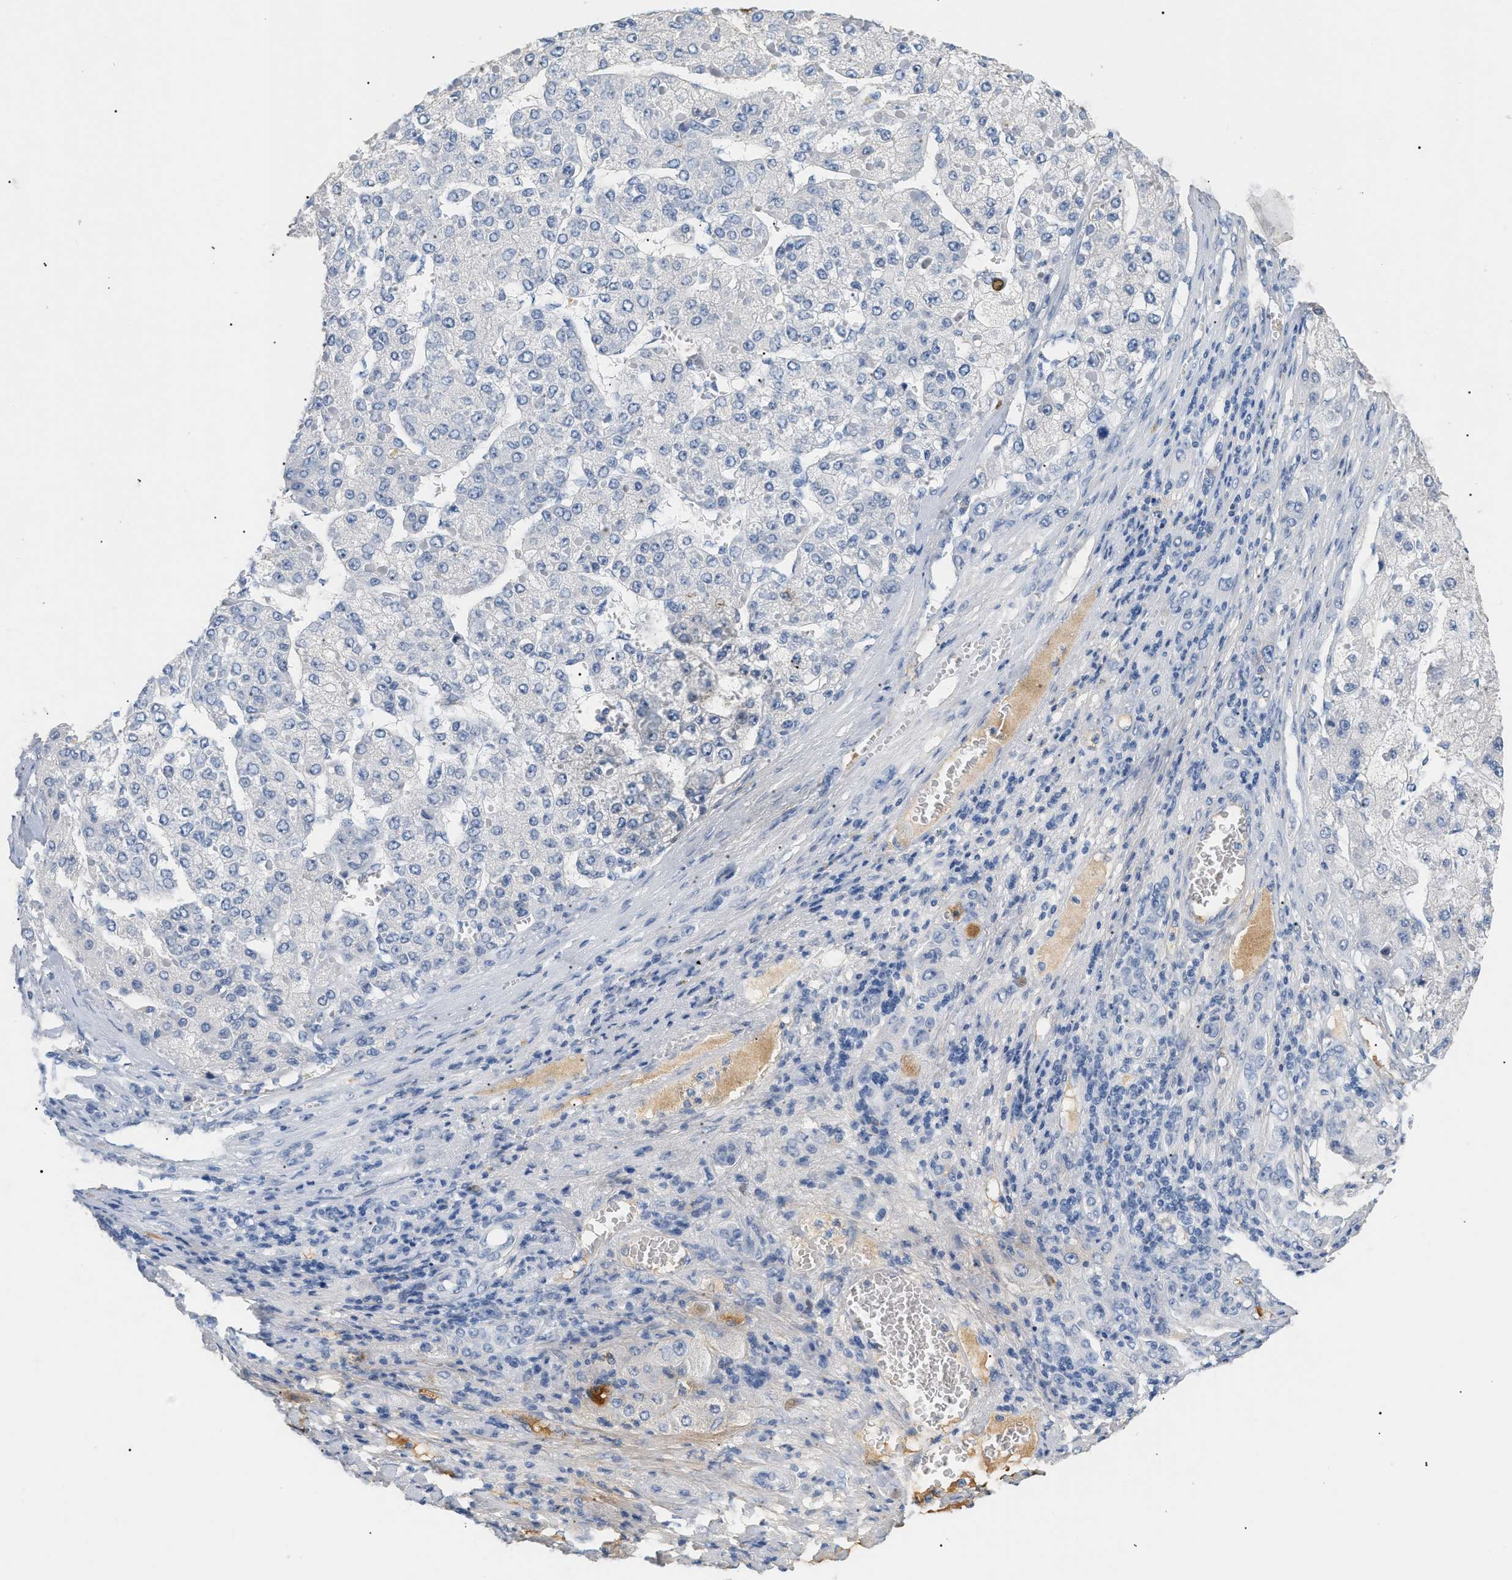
{"staining": {"intensity": "negative", "quantity": "none", "location": "none"}, "tissue": "liver cancer", "cell_type": "Tumor cells", "image_type": "cancer", "snomed": [{"axis": "morphology", "description": "Carcinoma, Hepatocellular, NOS"}, {"axis": "topography", "description": "Liver"}], "caption": "This is an immunohistochemistry (IHC) photomicrograph of hepatocellular carcinoma (liver). There is no staining in tumor cells.", "gene": "CFH", "patient": {"sex": "female", "age": 73}}